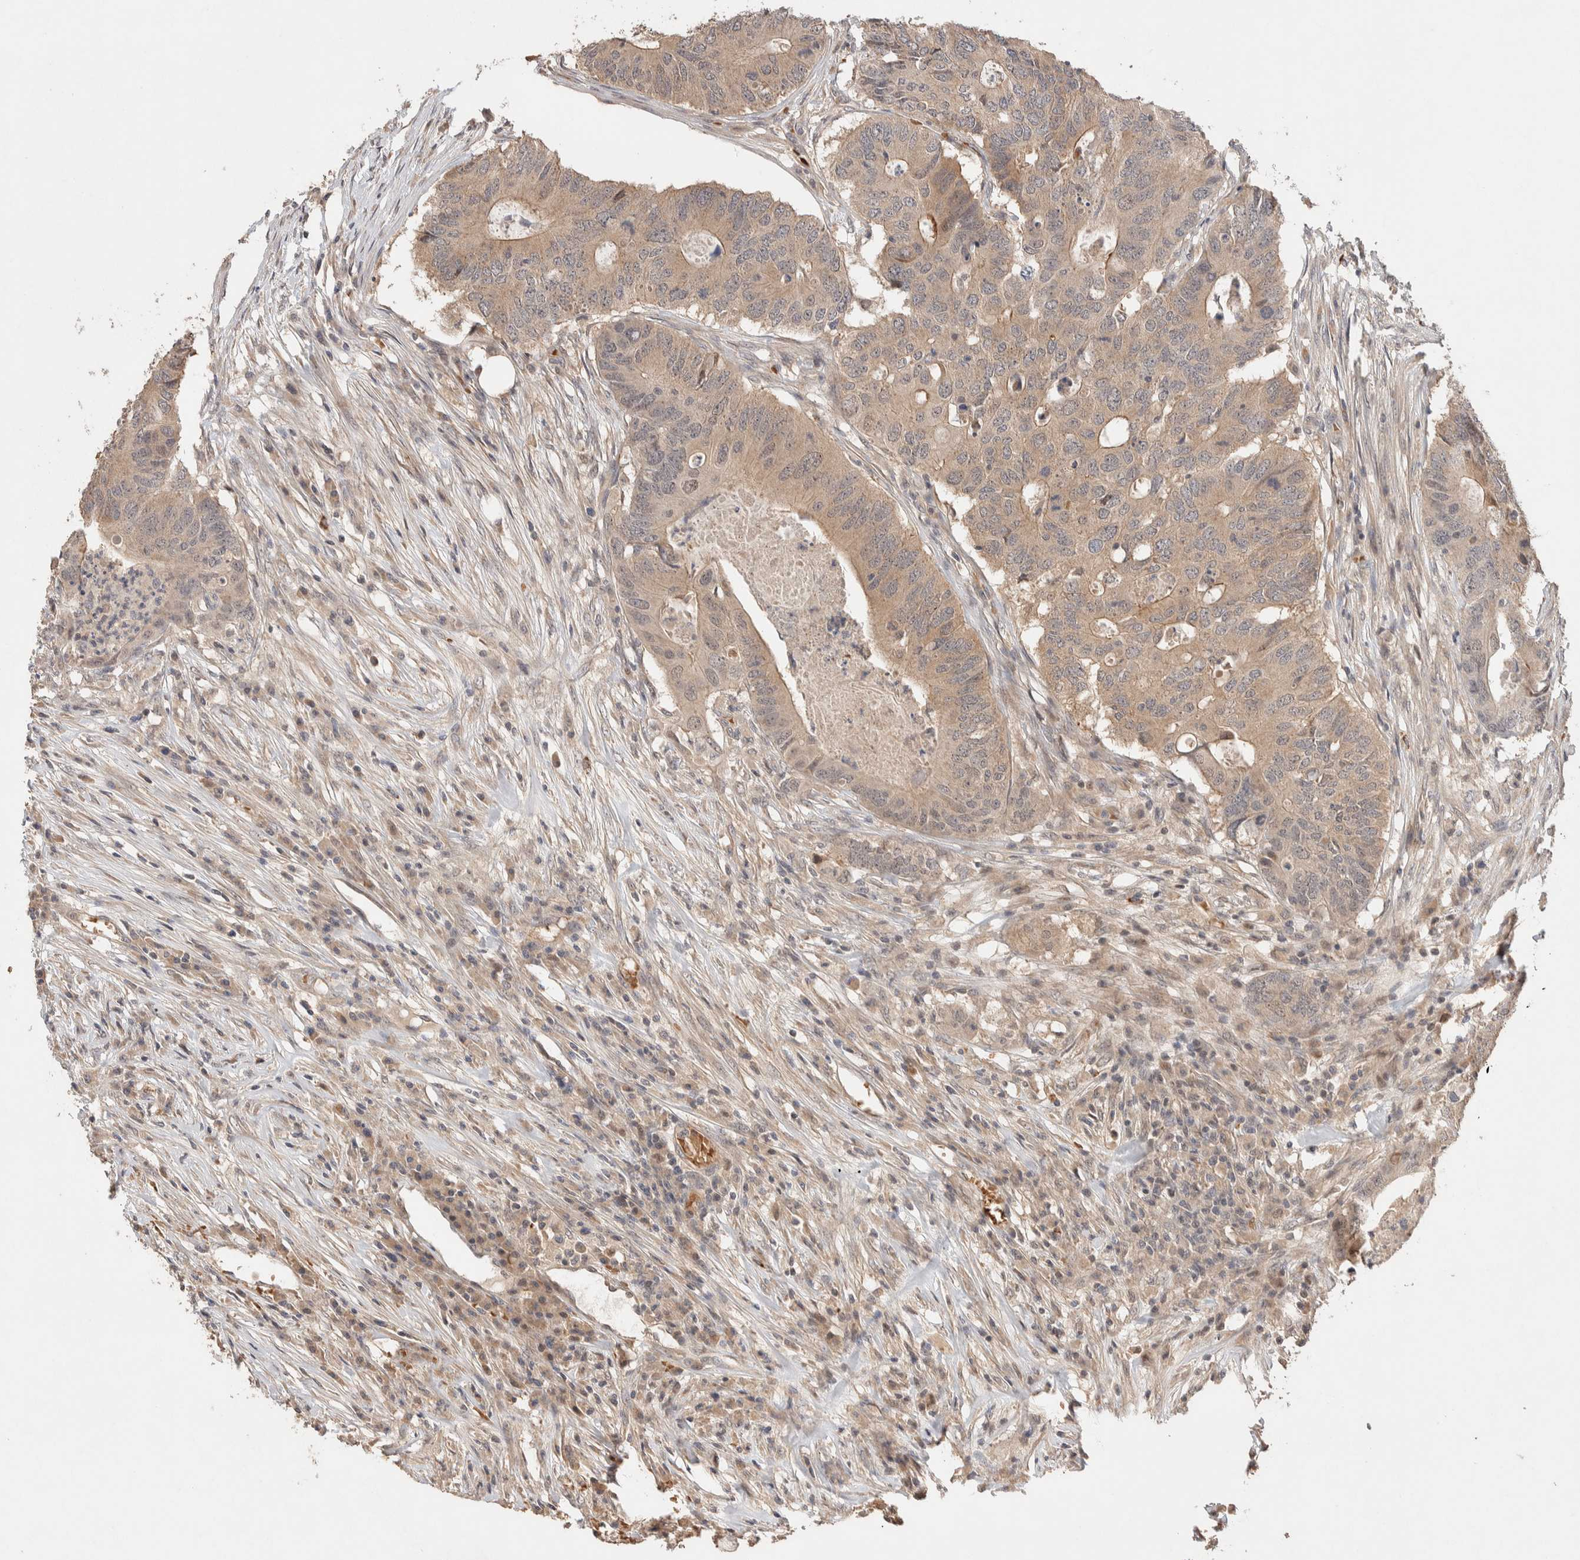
{"staining": {"intensity": "moderate", "quantity": ">75%", "location": "cytoplasmic/membranous"}, "tissue": "colorectal cancer", "cell_type": "Tumor cells", "image_type": "cancer", "snomed": [{"axis": "morphology", "description": "Adenocarcinoma, NOS"}, {"axis": "topography", "description": "Colon"}], "caption": "An image of human colorectal cancer (adenocarcinoma) stained for a protein displays moderate cytoplasmic/membranous brown staining in tumor cells. The protein is shown in brown color, while the nuclei are stained blue.", "gene": "CASK", "patient": {"sex": "male", "age": 71}}